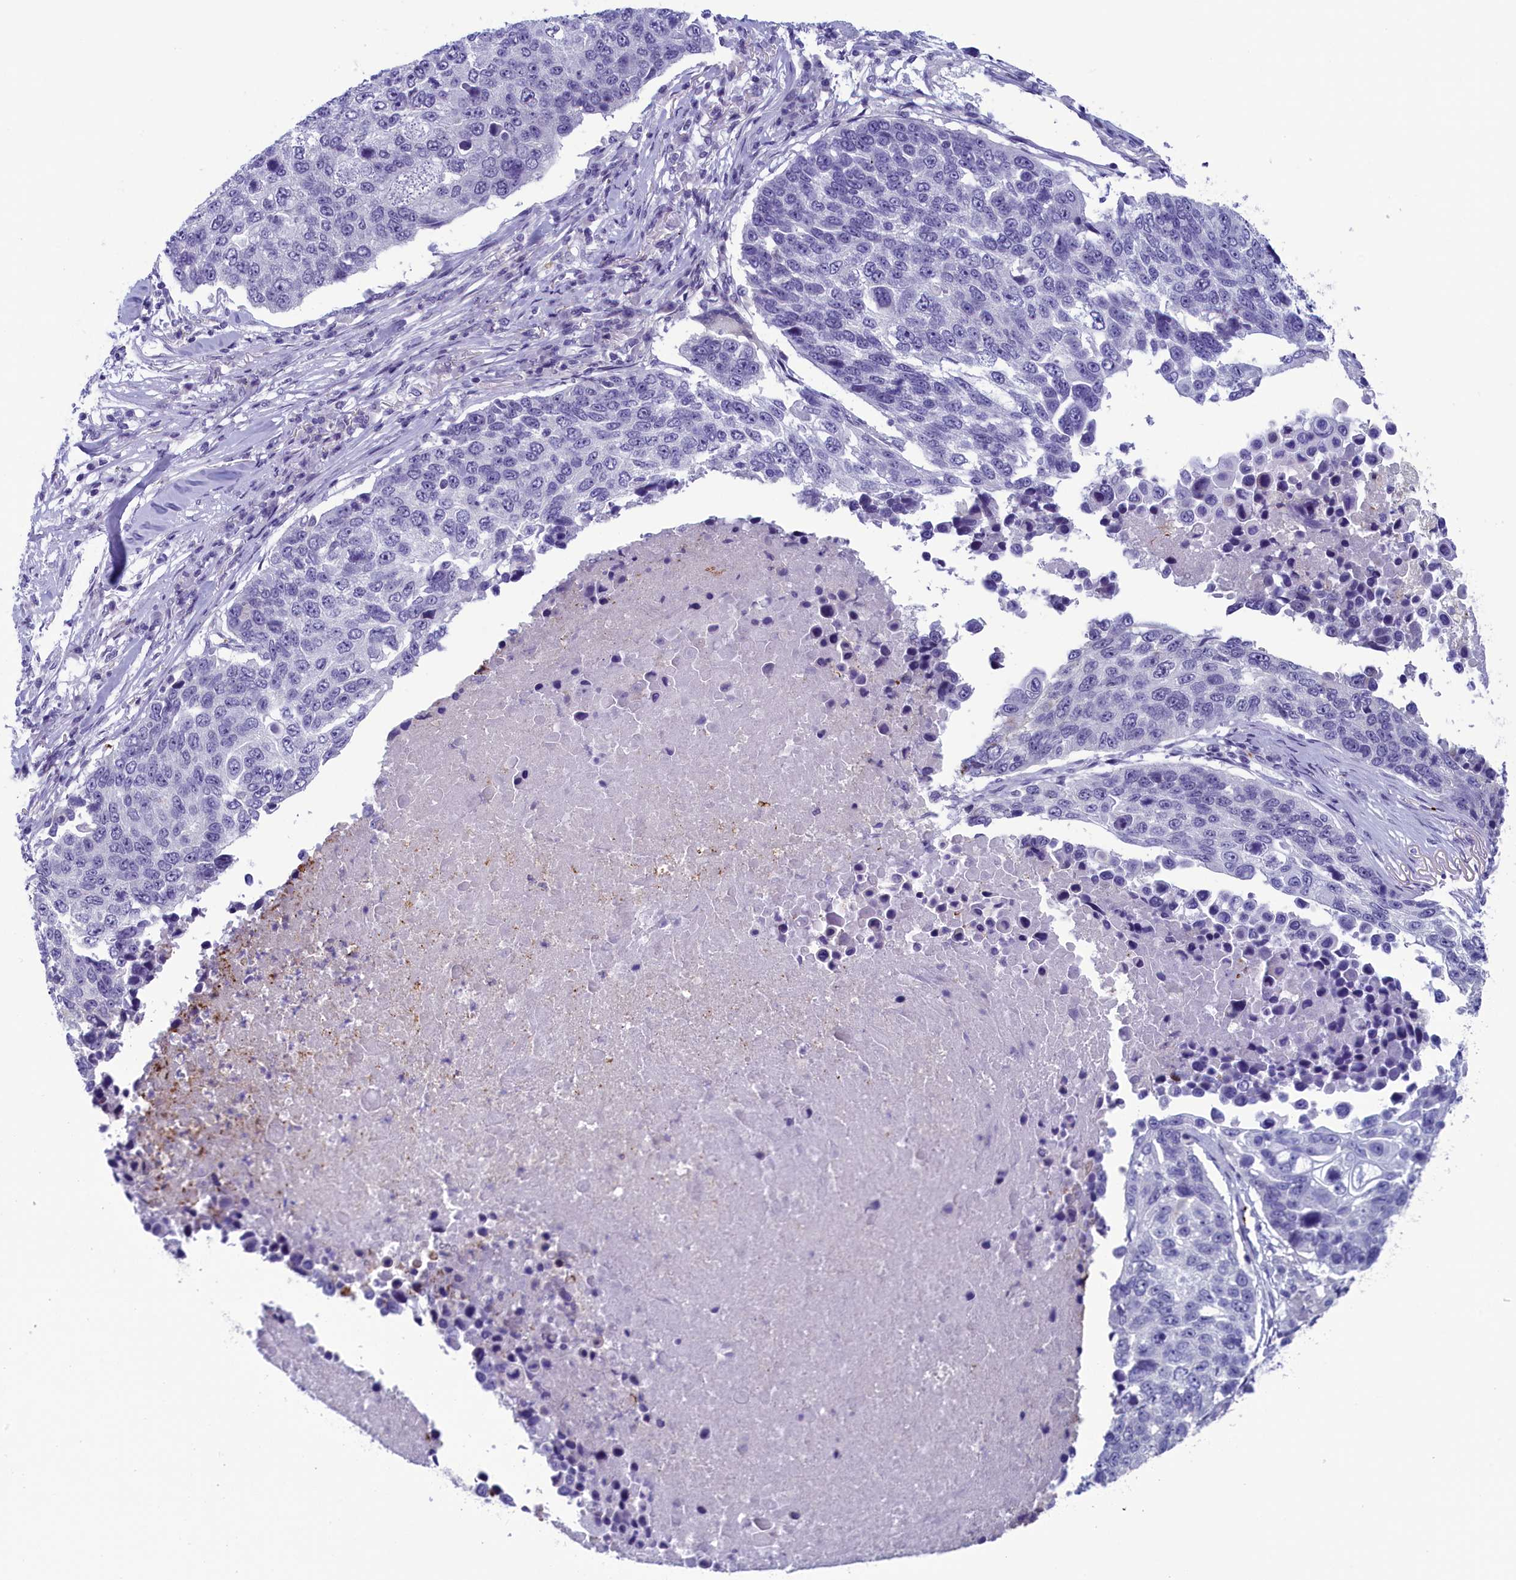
{"staining": {"intensity": "negative", "quantity": "none", "location": "none"}, "tissue": "lung cancer", "cell_type": "Tumor cells", "image_type": "cancer", "snomed": [{"axis": "morphology", "description": "Squamous cell carcinoma, NOS"}, {"axis": "topography", "description": "Lung"}], "caption": "IHC micrograph of neoplastic tissue: lung cancer stained with DAB (3,3'-diaminobenzidine) shows no significant protein expression in tumor cells.", "gene": "AIFM2", "patient": {"sex": "male", "age": 66}}